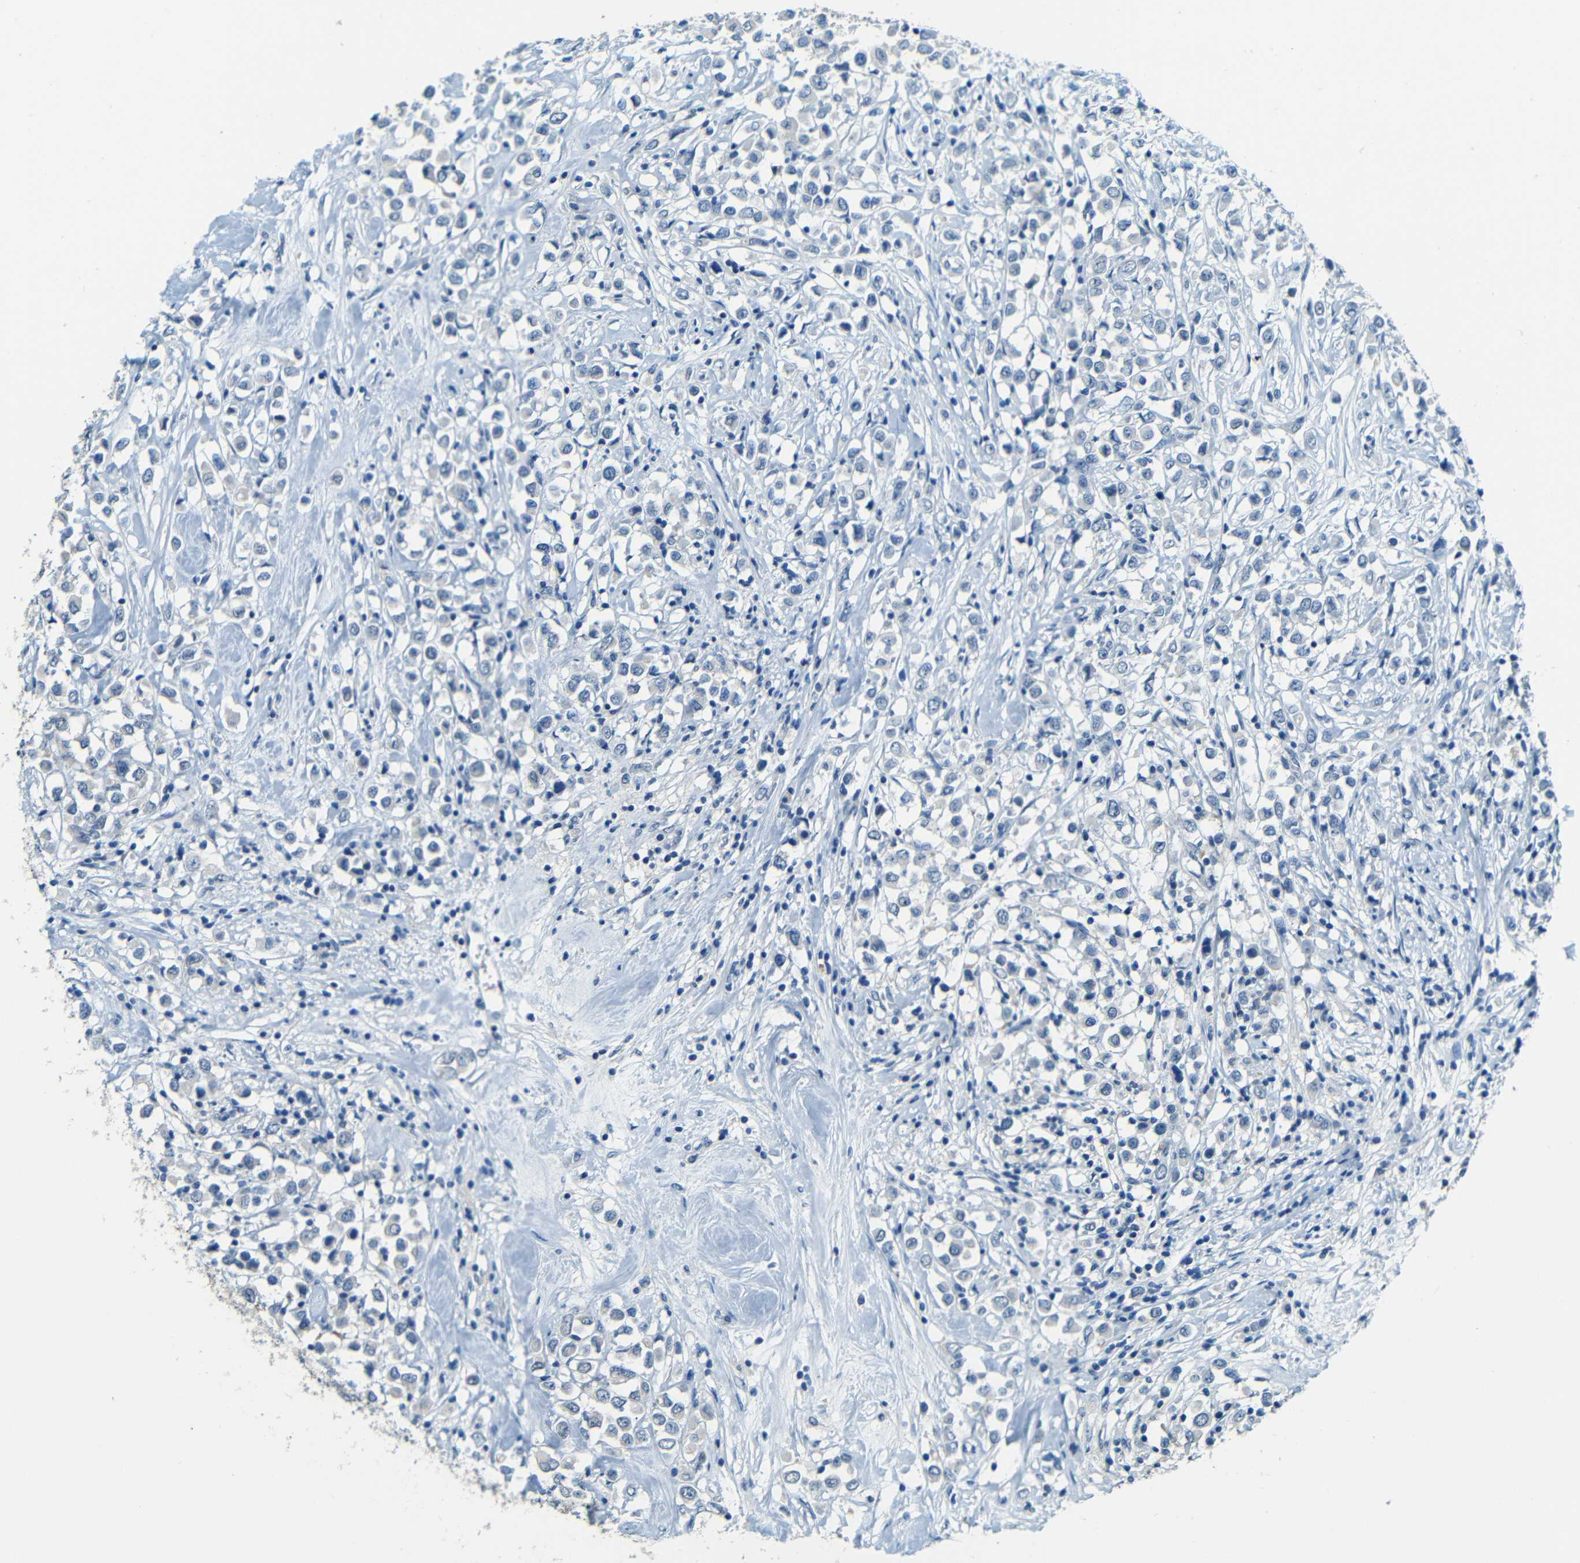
{"staining": {"intensity": "negative", "quantity": "none", "location": "none"}, "tissue": "breast cancer", "cell_type": "Tumor cells", "image_type": "cancer", "snomed": [{"axis": "morphology", "description": "Duct carcinoma"}, {"axis": "topography", "description": "Breast"}], "caption": "A micrograph of human breast cancer (intraductal carcinoma) is negative for staining in tumor cells. (DAB (3,3'-diaminobenzidine) IHC, high magnification).", "gene": "ZMAT1", "patient": {"sex": "female", "age": 61}}